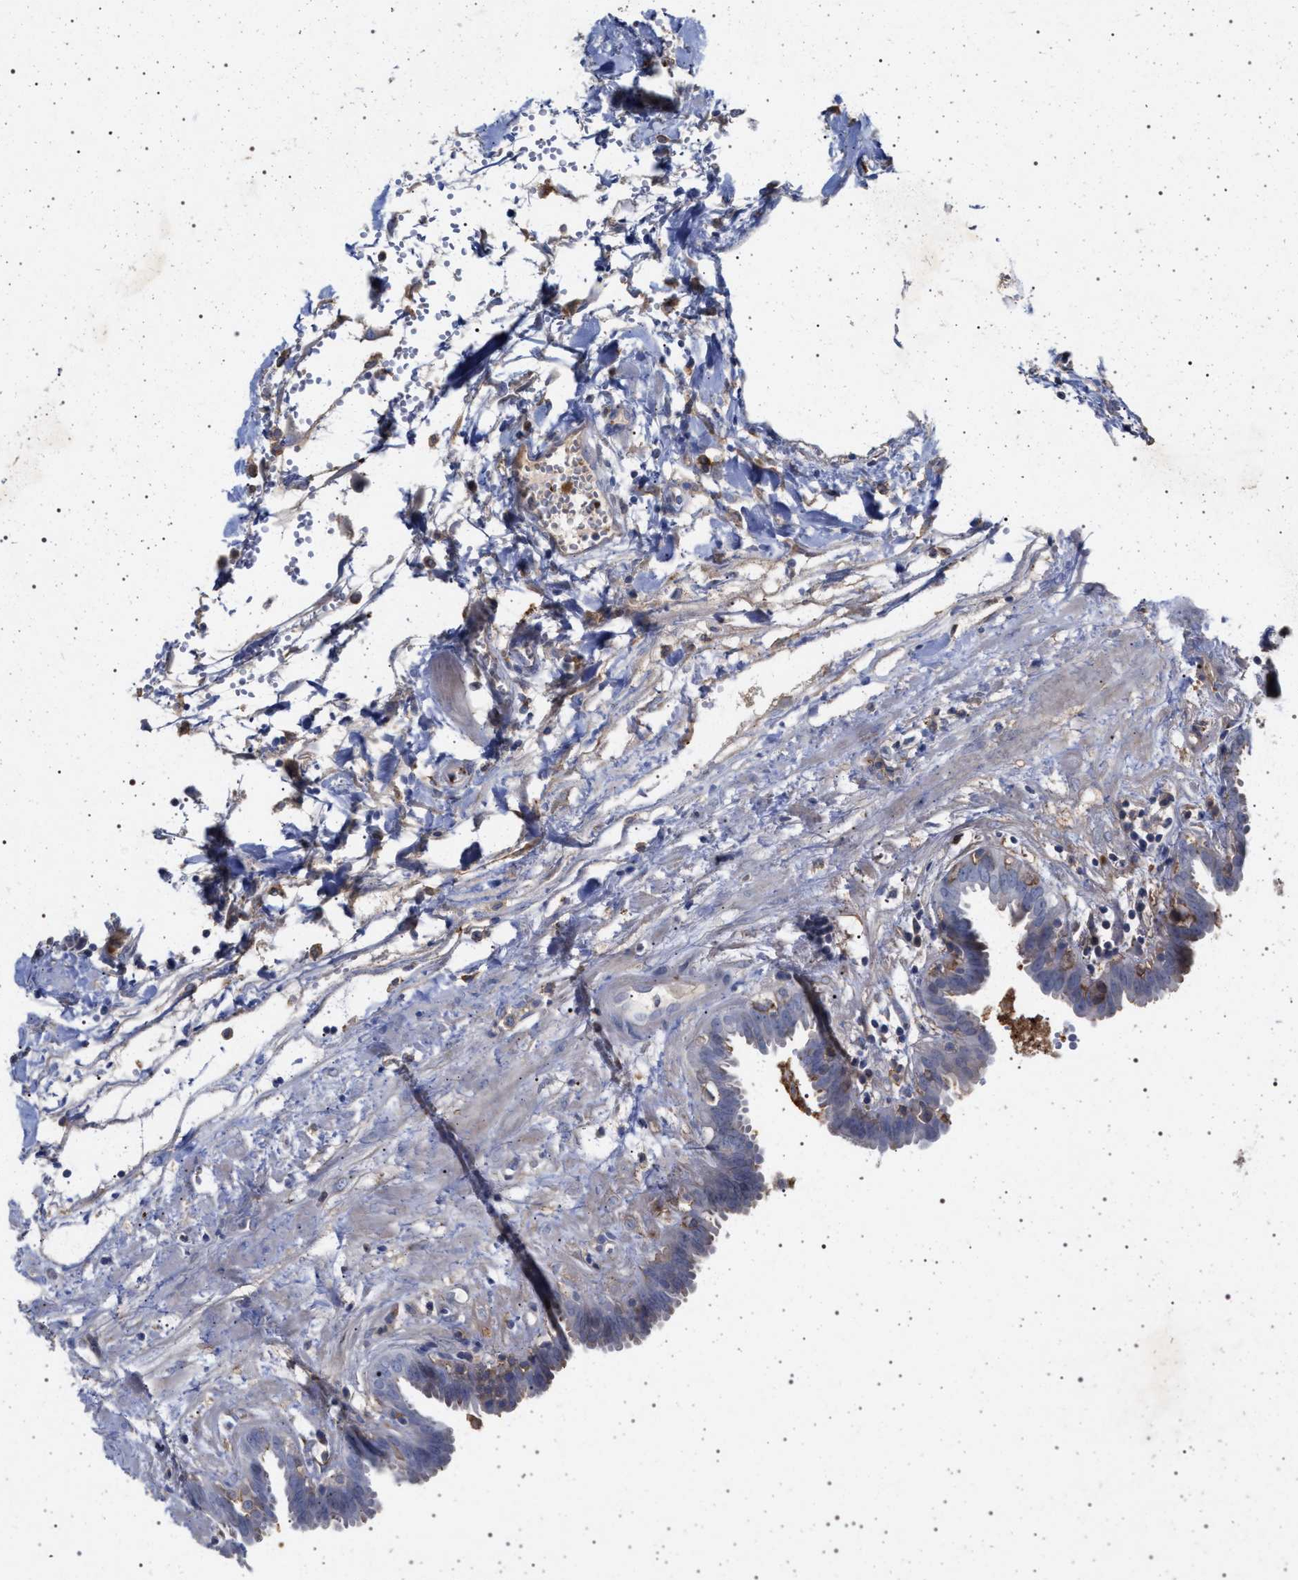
{"staining": {"intensity": "weak", "quantity": "25%-75%", "location": "cytoplasmic/membranous"}, "tissue": "fallopian tube", "cell_type": "Glandular cells", "image_type": "normal", "snomed": [{"axis": "morphology", "description": "Normal tissue, NOS"}, {"axis": "topography", "description": "Fallopian tube"}, {"axis": "topography", "description": "Placenta"}], "caption": "Immunohistochemistry (IHC) histopathology image of unremarkable fallopian tube stained for a protein (brown), which reveals low levels of weak cytoplasmic/membranous positivity in approximately 25%-75% of glandular cells.", "gene": "PLG", "patient": {"sex": "female", "age": 32}}